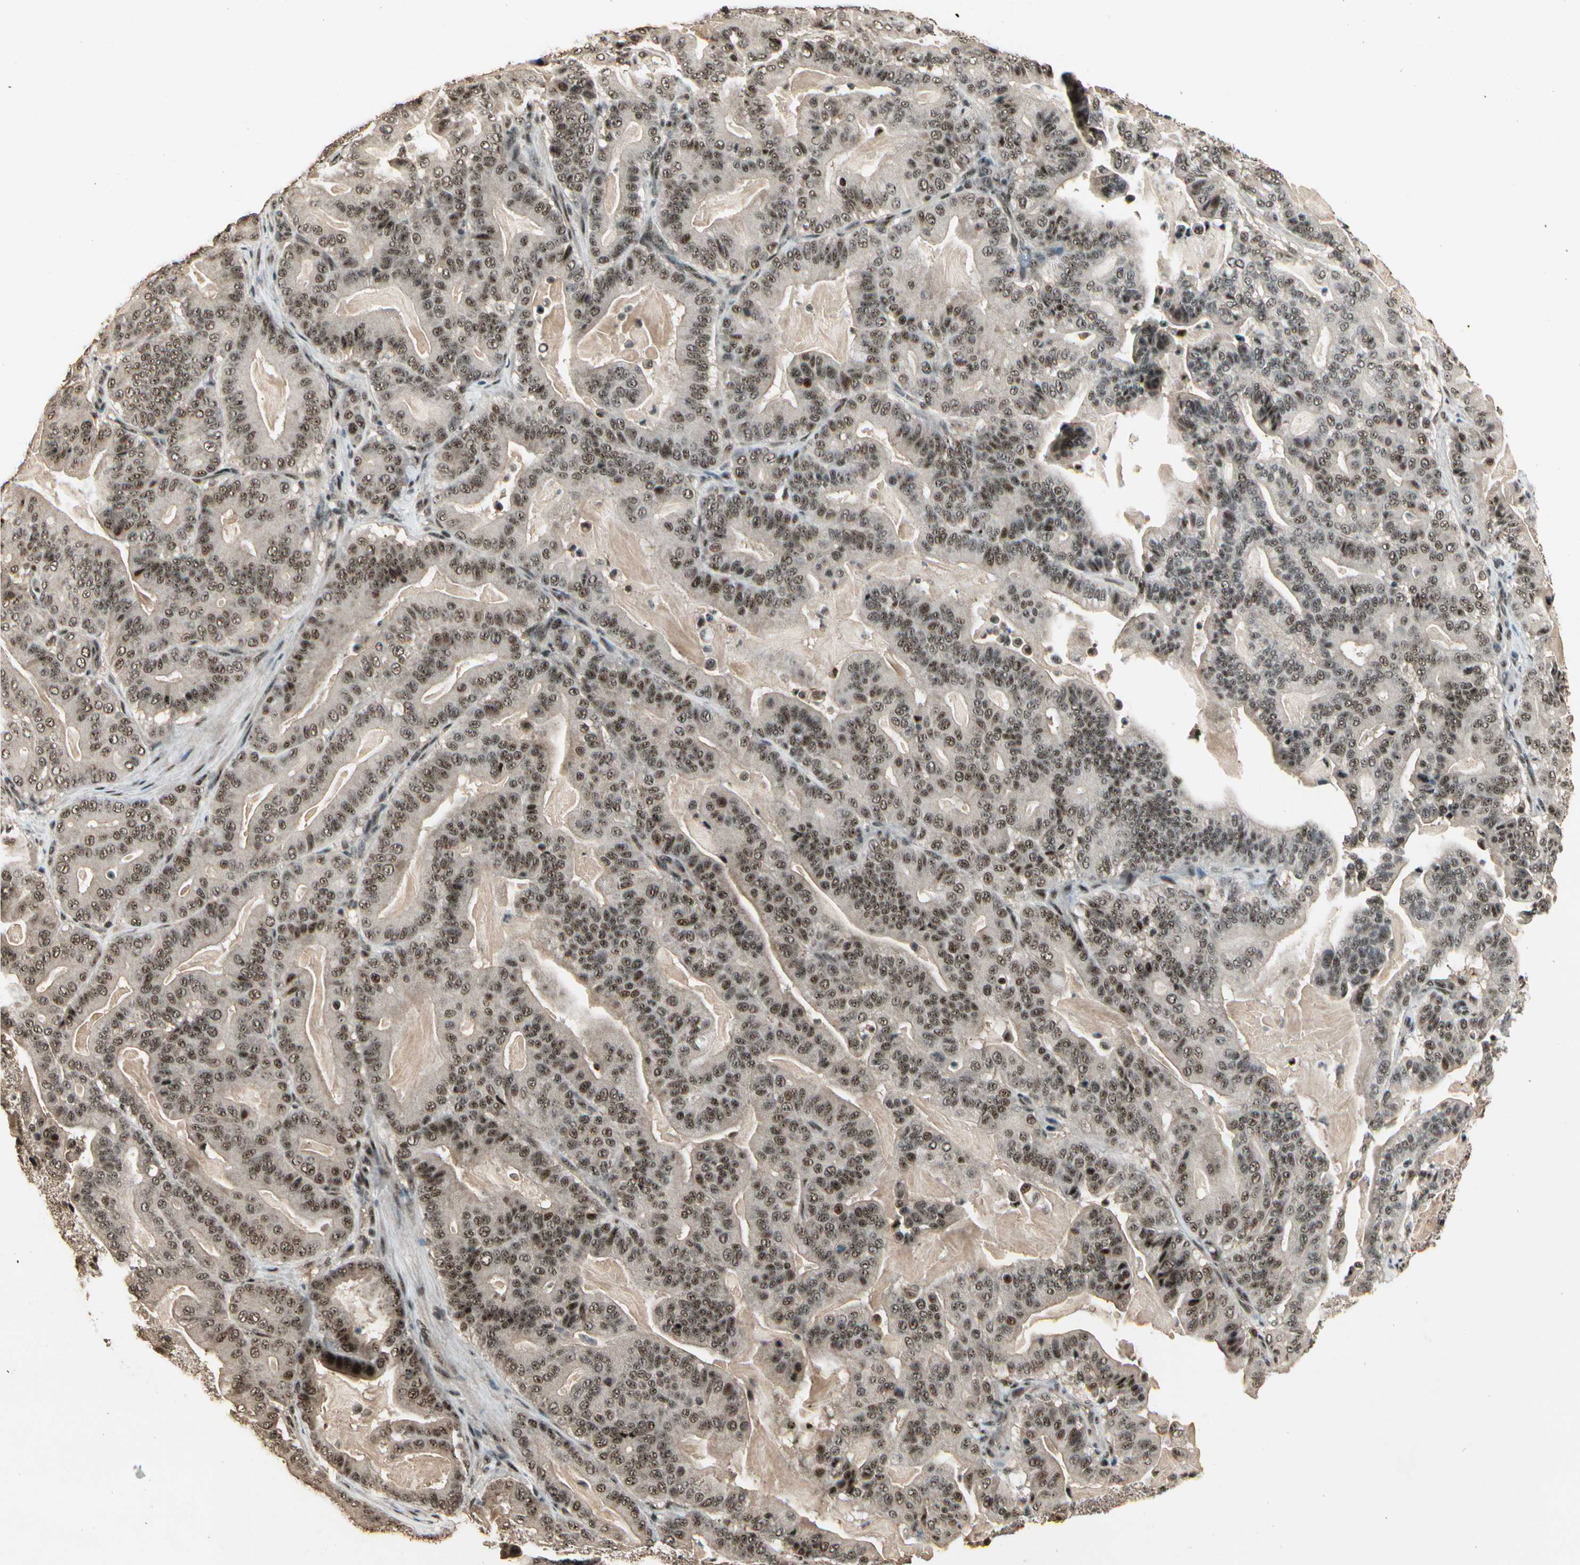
{"staining": {"intensity": "moderate", "quantity": ">75%", "location": "nuclear"}, "tissue": "pancreatic cancer", "cell_type": "Tumor cells", "image_type": "cancer", "snomed": [{"axis": "morphology", "description": "Adenocarcinoma, NOS"}, {"axis": "topography", "description": "Pancreas"}], "caption": "Moderate nuclear protein expression is seen in approximately >75% of tumor cells in adenocarcinoma (pancreatic).", "gene": "RBM25", "patient": {"sex": "male", "age": 63}}